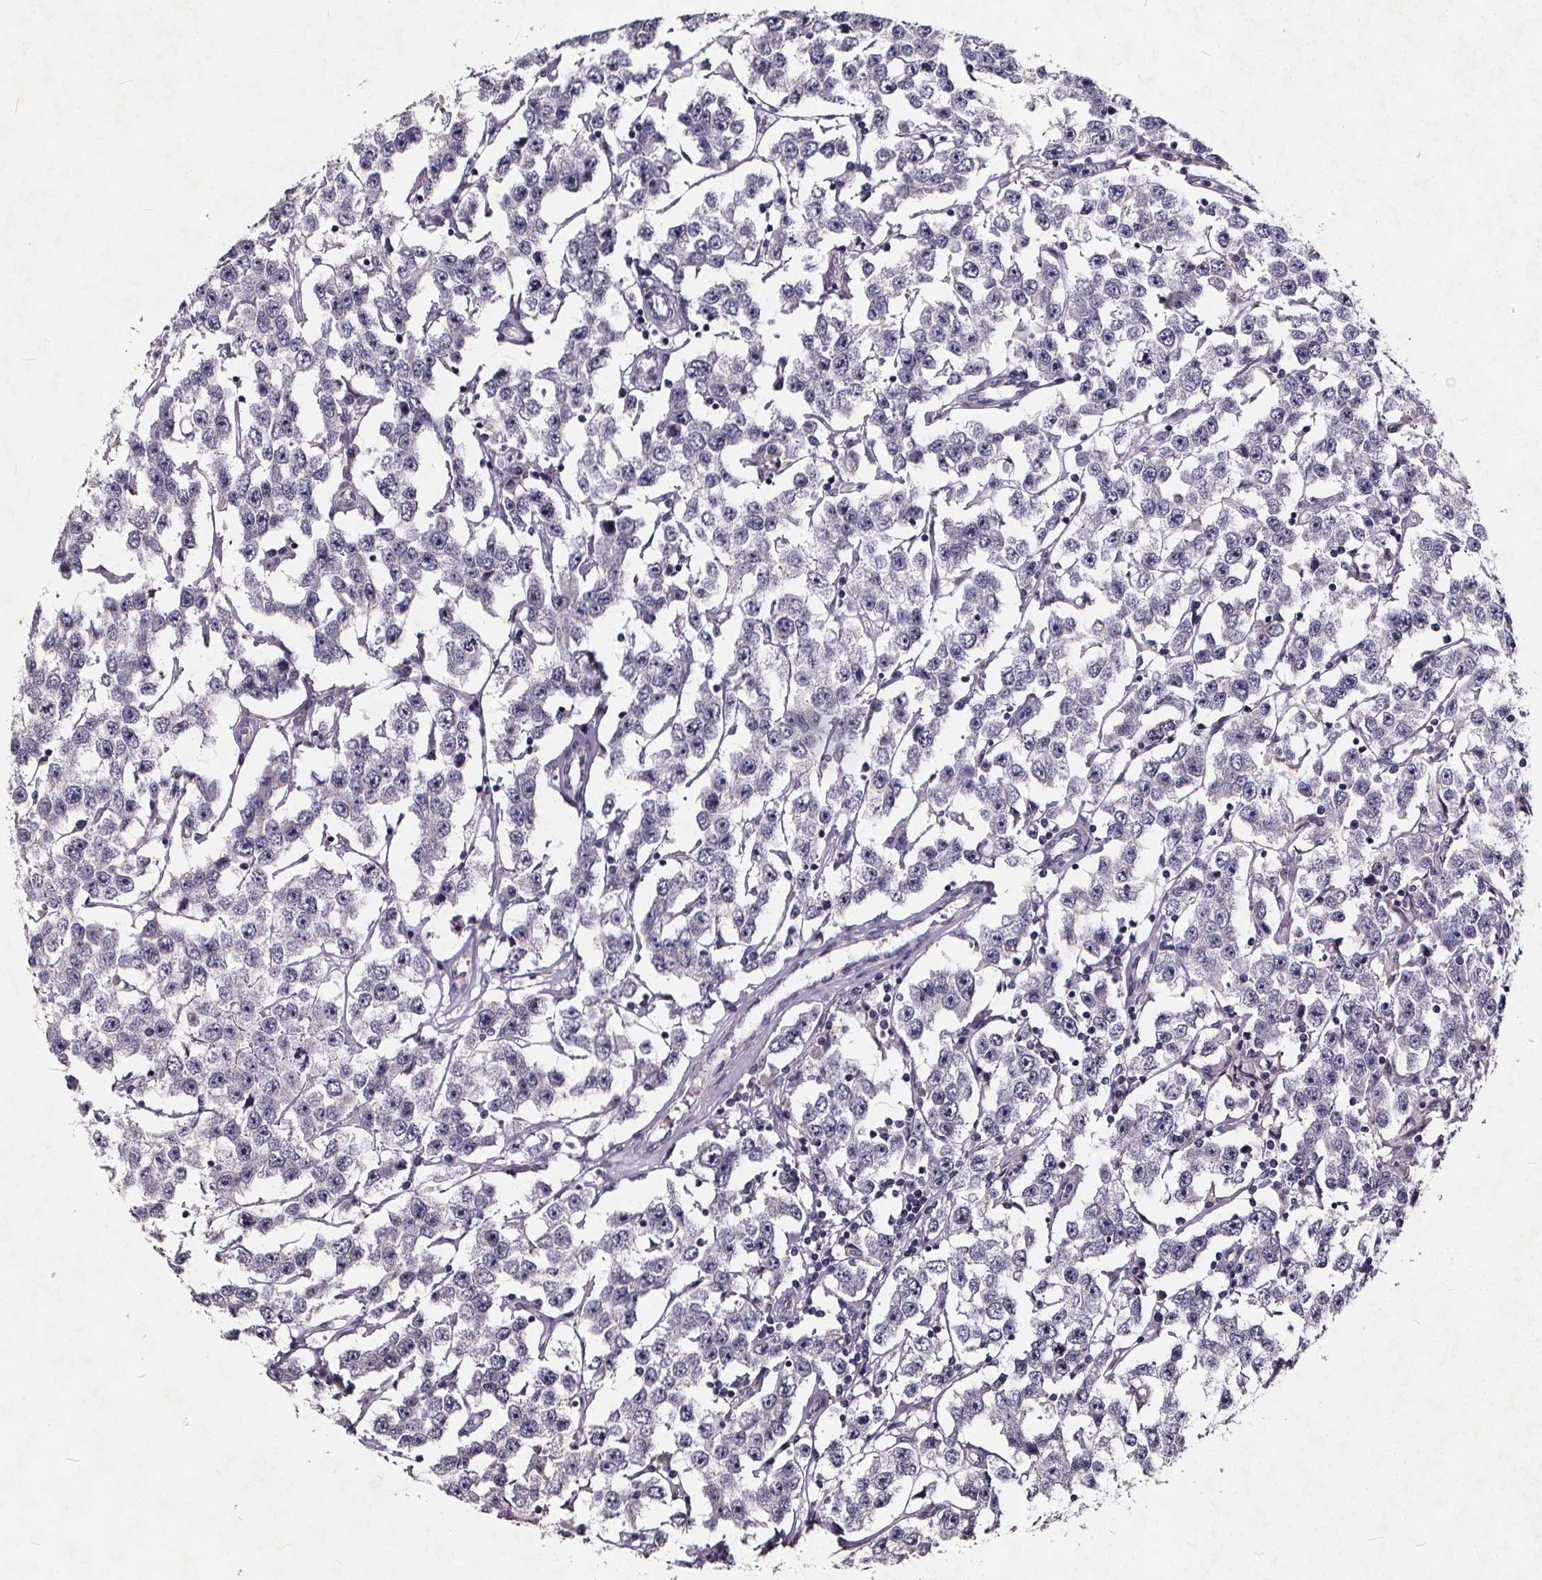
{"staining": {"intensity": "negative", "quantity": "none", "location": "none"}, "tissue": "testis cancer", "cell_type": "Tumor cells", "image_type": "cancer", "snomed": [{"axis": "morphology", "description": "Seminoma, NOS"}, {"axis": "topography", "description": "Testis"}], "caption": "Immunohistochemical staining of testis seminoma exhibits no significant staining in tumor cells.", "gene": "TSPAN14", "patient": {"sex": "male", "age": 52}}